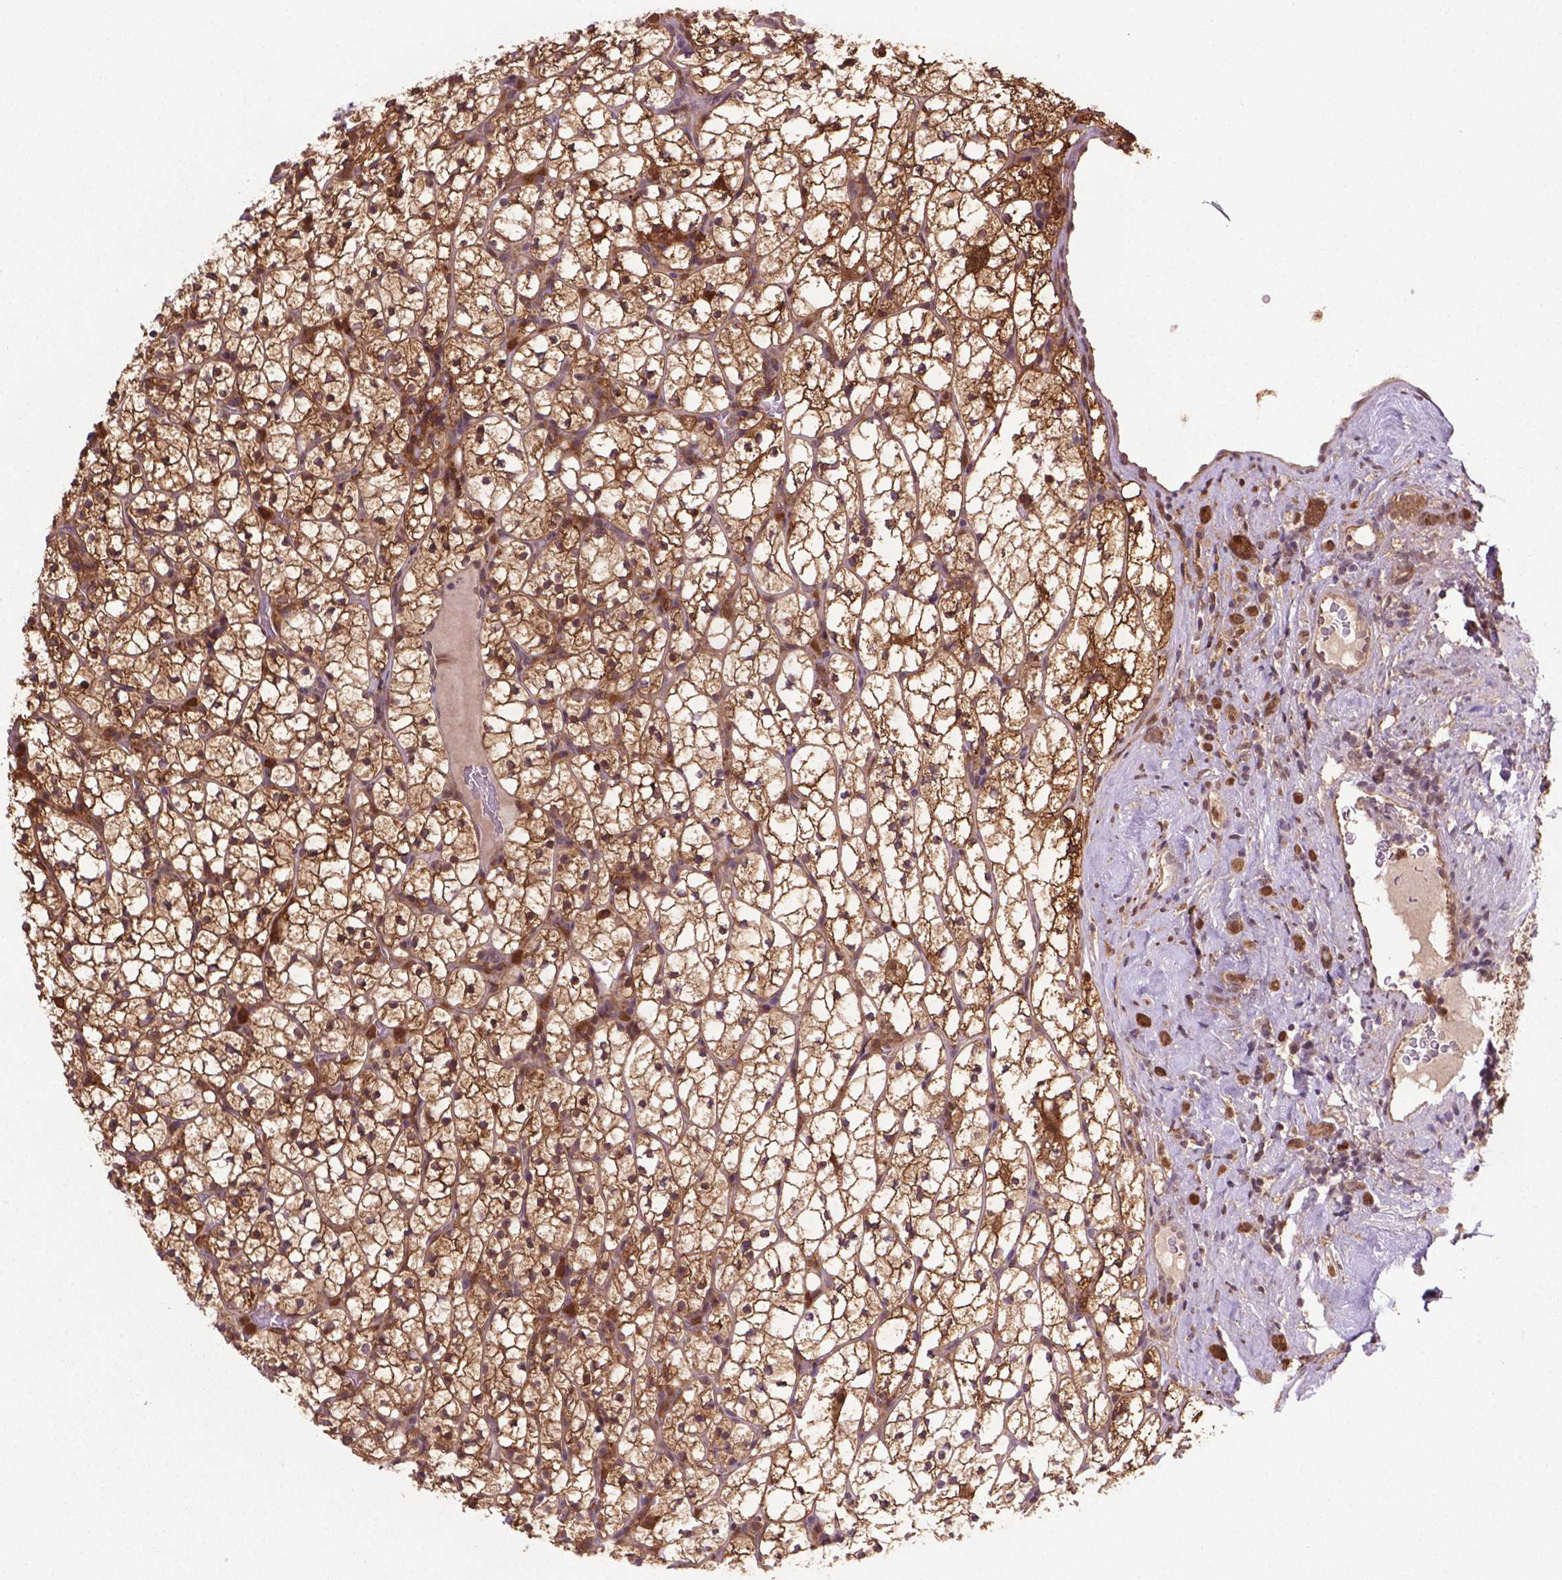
{"staining": {"intensity": "moderate", "quantity": ">75%", "location": "cytoplasmic/membranous,nuclear"}, "tissue": "renal cancer", "cell_type": "Tumor cells", "image_type": "cancer", "snomed": [{"axis": "morphology", "description": "Adenocarcinoma, NOS"}, {"axis": "topography", "description": "Kidney"}], "caption": "Adenocarcinoma (renal) stained with immunohistochemistry (IHC) reveals moderate cytoplasmic/membranous and nuclear positivity in approximately >75% of tumor cells. (IHC, brightfield microscopy, high magnification).", "gene": "PLIN3", "patient": {"sex": "female", "age": 89}}